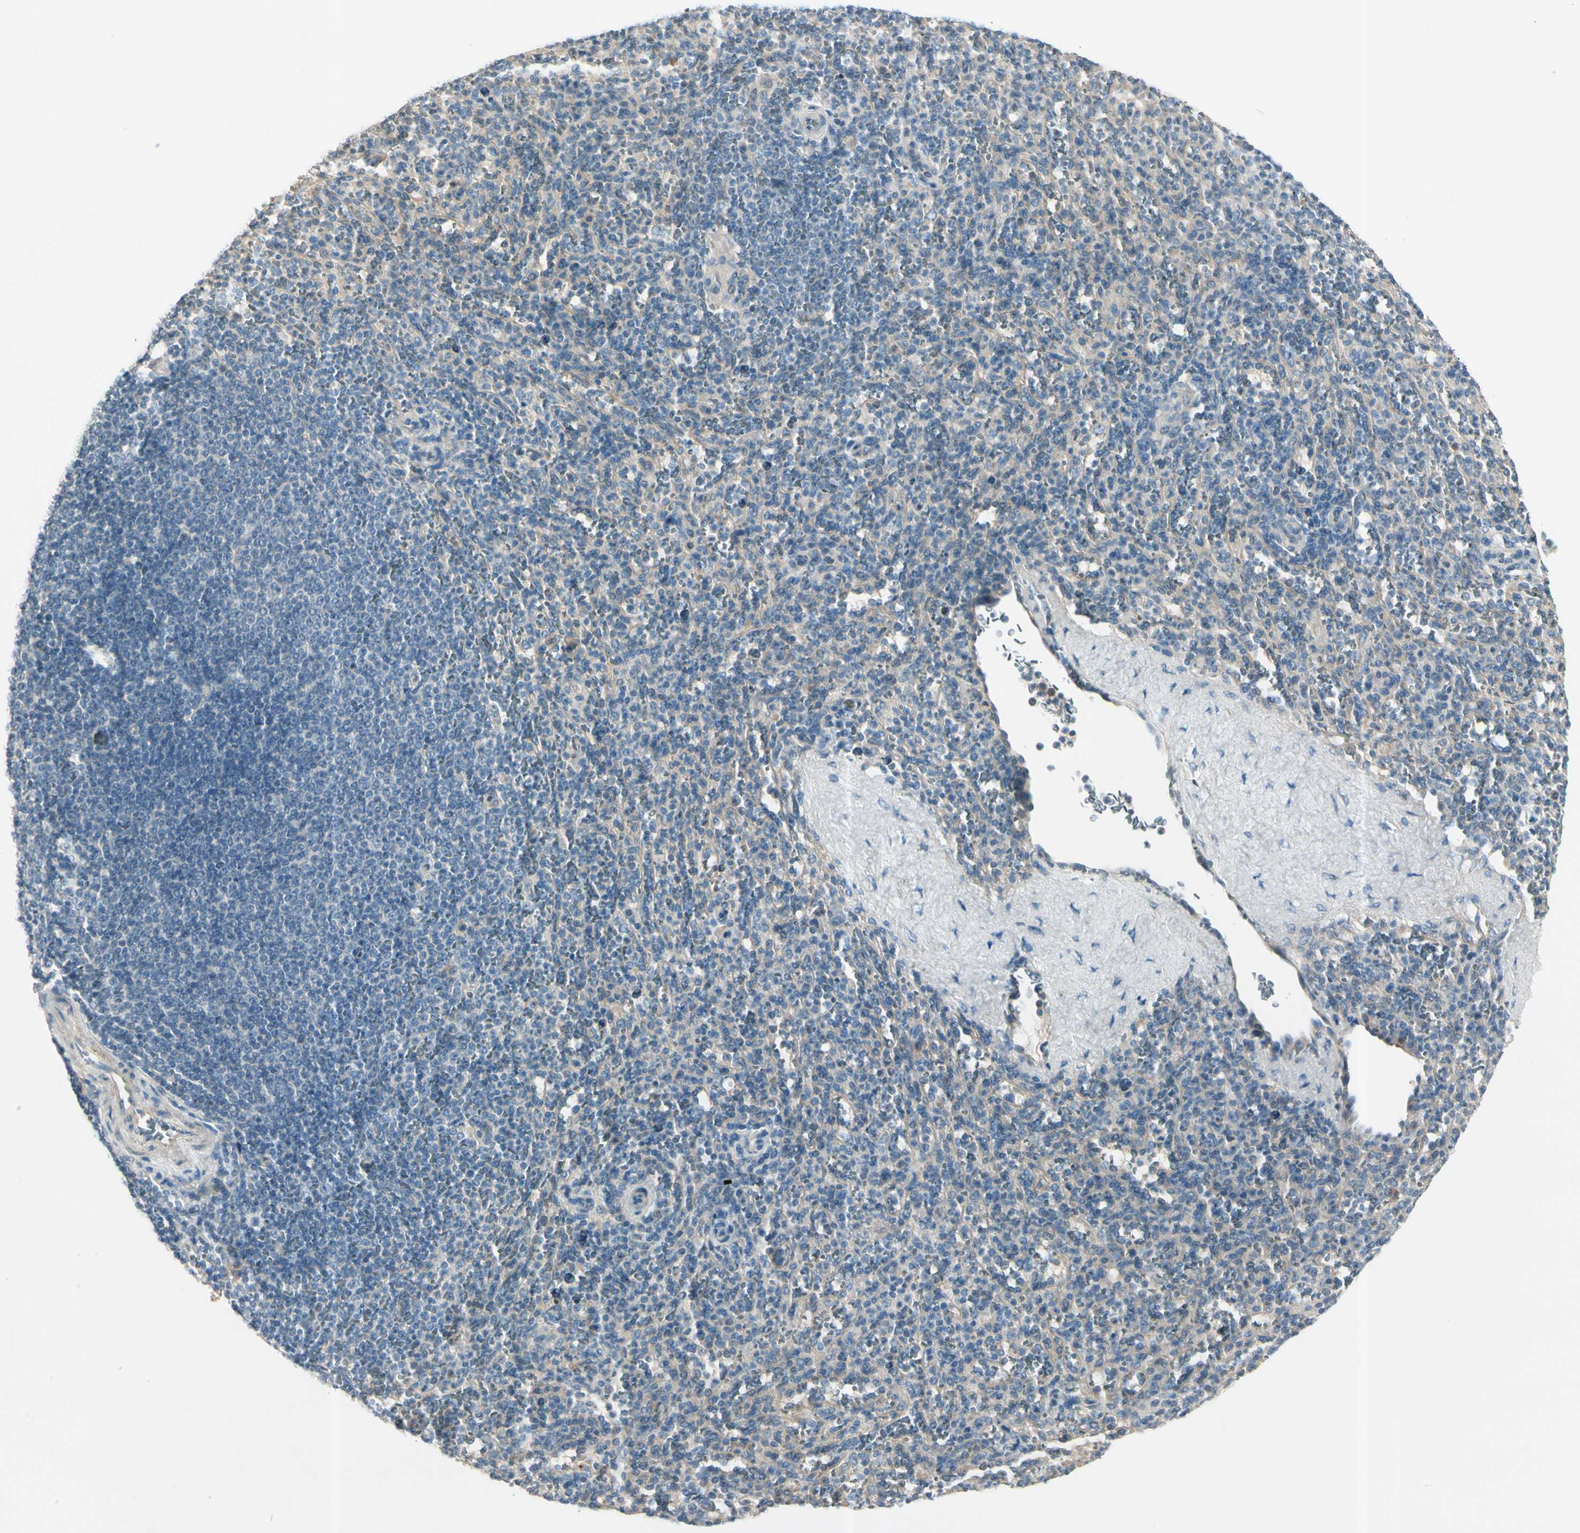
{"staining": {"intensity": "weak", "quantity": "<25%", "location": "cytoplasmic/membranous"}, "tissue": "spleen", "cell_type": "Cells in red pulp", "image_type": "normal", "snomed": [{"axis": "morphology", "description": "Normal tissue, NOS"}, {"axis": "topography", "description": "Spleen"}], "caption": "This is an immunohistochemistry micrograph of benign human spleen. There is no staining in cells in red pulp.", "gene": "CYP2E1", "patient": {"sex": "male", "age": 36}}